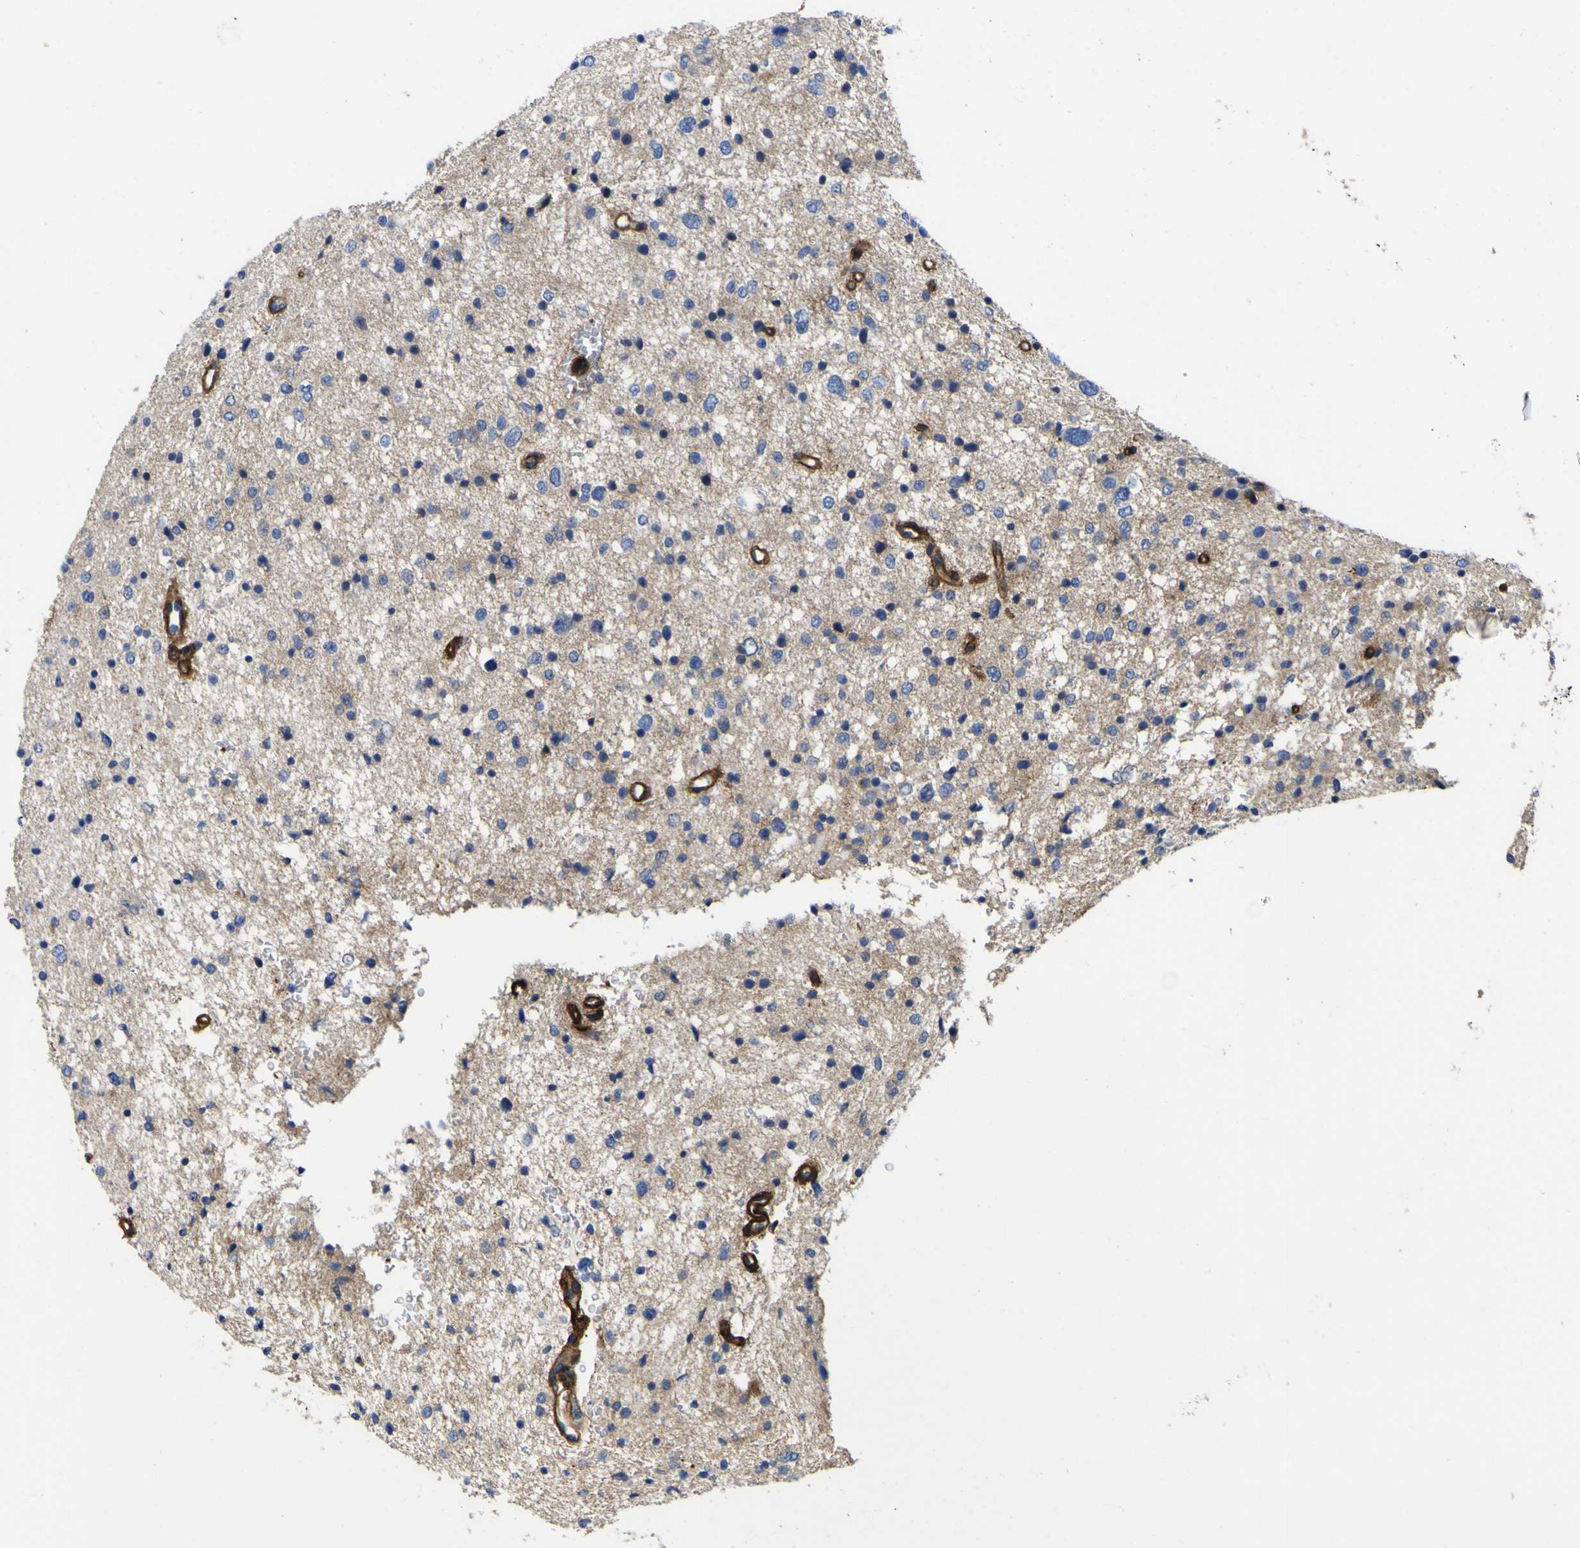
{"staining": {"intensity": "negative", "quantity": "none", "location": "none"}, "tissue": "glioma", "cell_type": "Tumor cells", "image_type": "cancer", "snomed": [{"axis": "morphology", "description": "Glioma, malignant, Low grade"}, {"axis": "topography", "description": "Brain"}], "caption": "DAB immunohistochemical staining of glioma demonstrates no significant staining in tumor cells.", "gene": "CD151", "patient": {"sex": "female", "age": 37}}